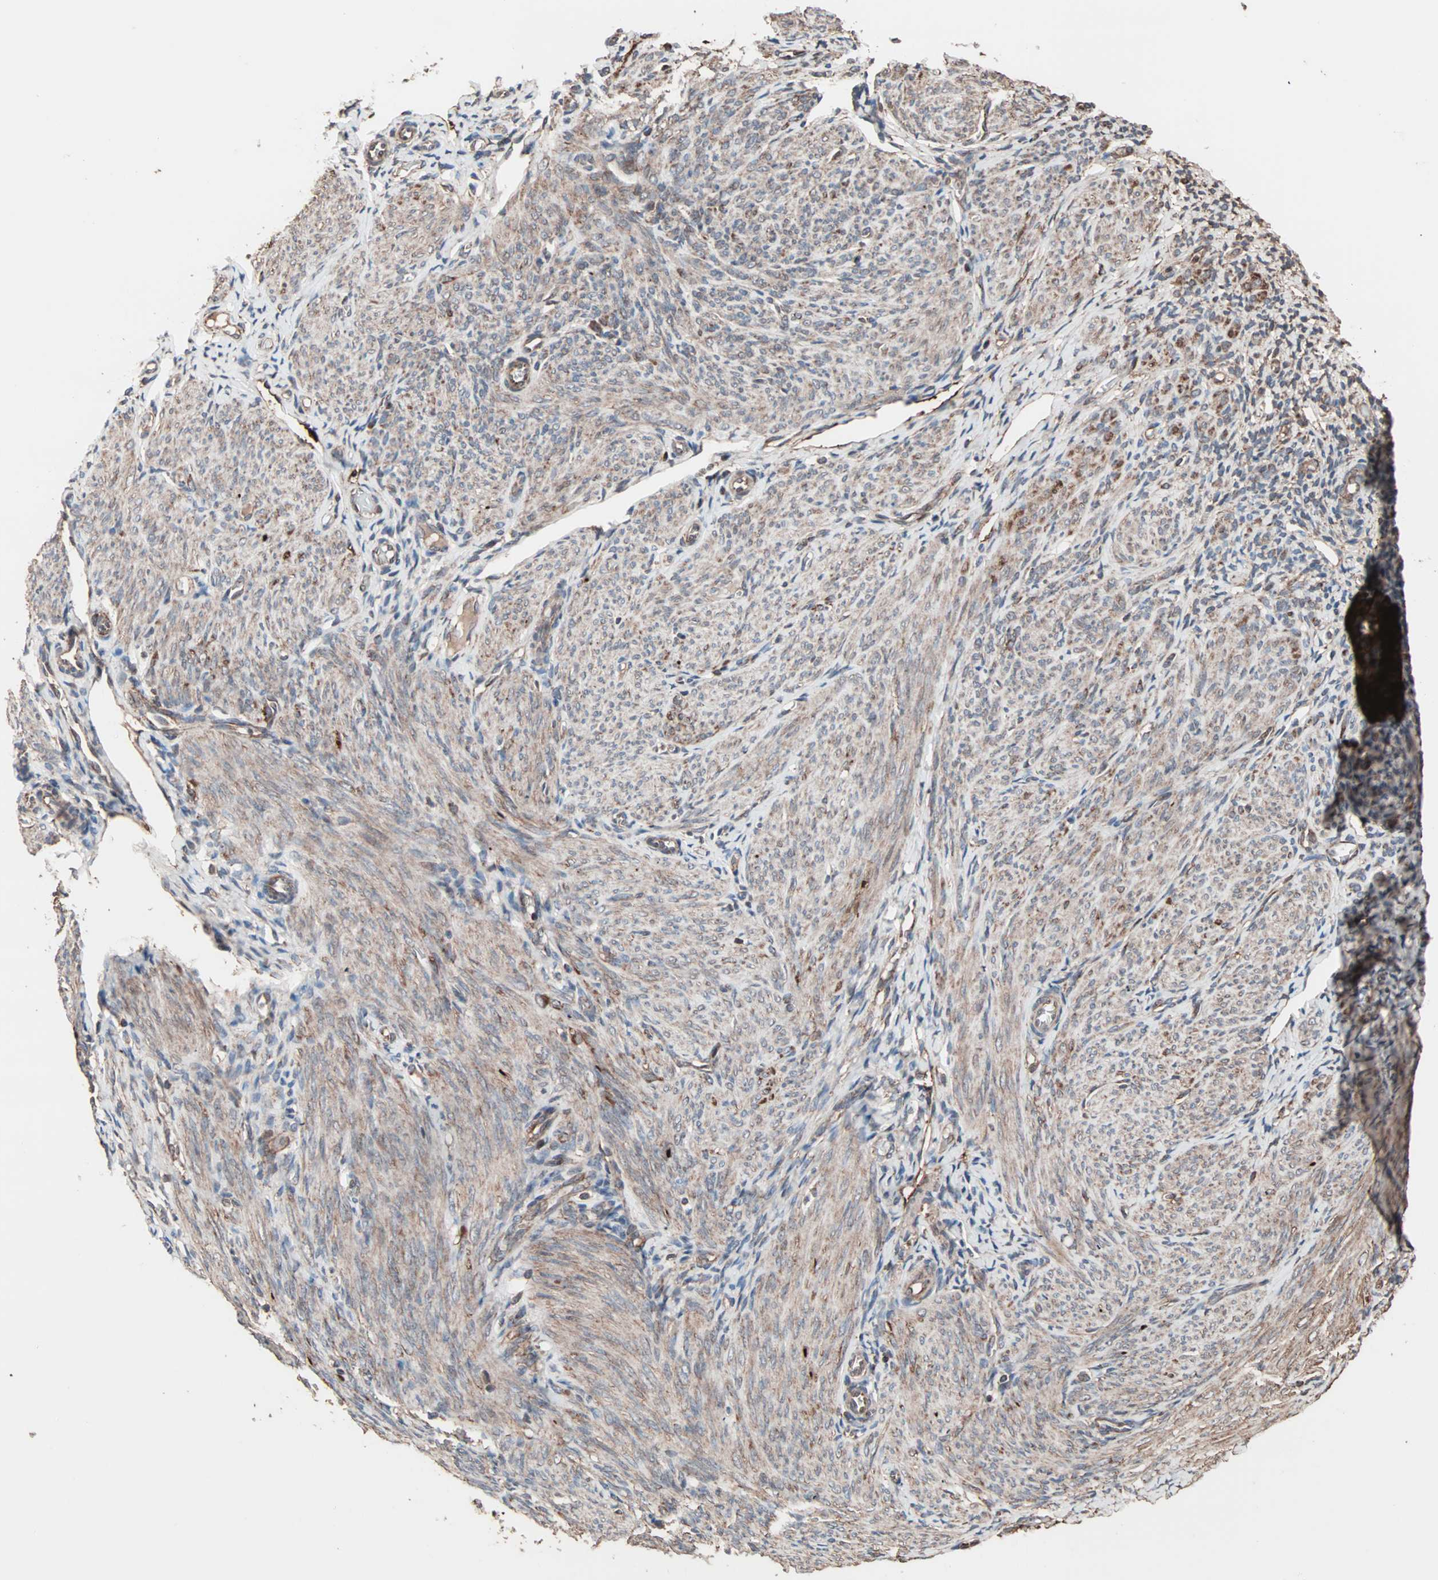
{"staining": {"intensity": "moderate", "quantity": ">75%", "location": "cytoplasmic/membranous"}, "tissue": "endometrium", "cell_type": "Cells in endometrial stroma", "image_type": "normal", "snomed": [{"axis": "morphology", "description": "Normal tissue, NOS"}, {"axis": "topography", "description": "Endometrium"}], "caption": "Cells in endometrial stroma demonstrate medium levels of moderate cytoplasmic/membranous expression in about >75% of cells in benign human endometrium.", "gene": "MRPL2", "patient": {"sex": "female", "age": 61}}